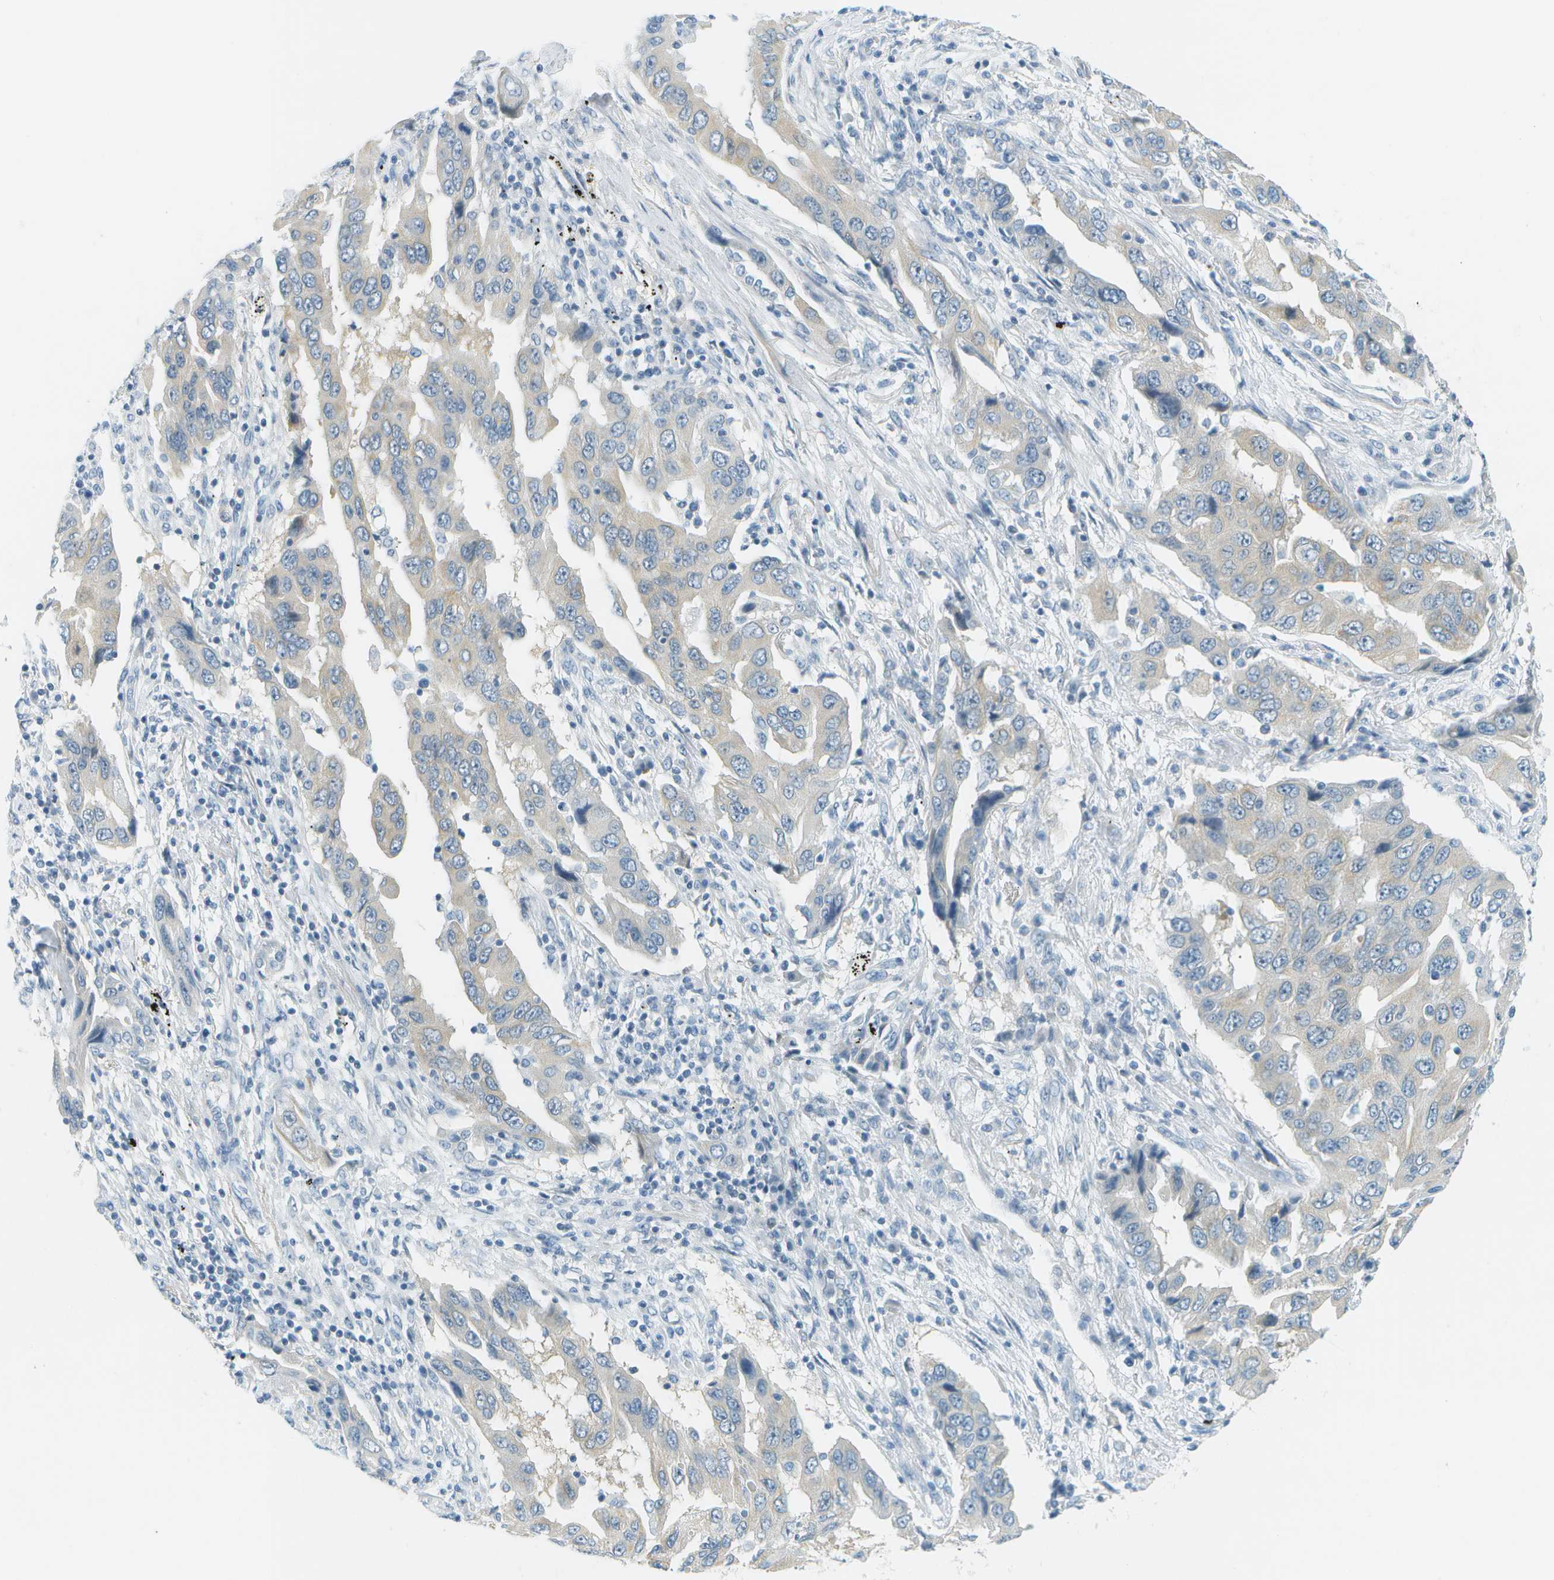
{"staining": {"intensity": "negative", "quantity": "none", "location": "none"}, "tissue": "lung cancer", "cell_type": "Tumor cells", "image_type": "cancer", "snomed": [{"axis": "morphology", "description": "Adenocarcinoma, NOS"}, {"axis": "topography", "description": "Lung"}], "caption": "Image shows no protein positivity in tumor cells of lung cancer (adenocarcinoma) tissue.", "gene": "SMYD5", "patient": {"sex": "female", "age": 65}}